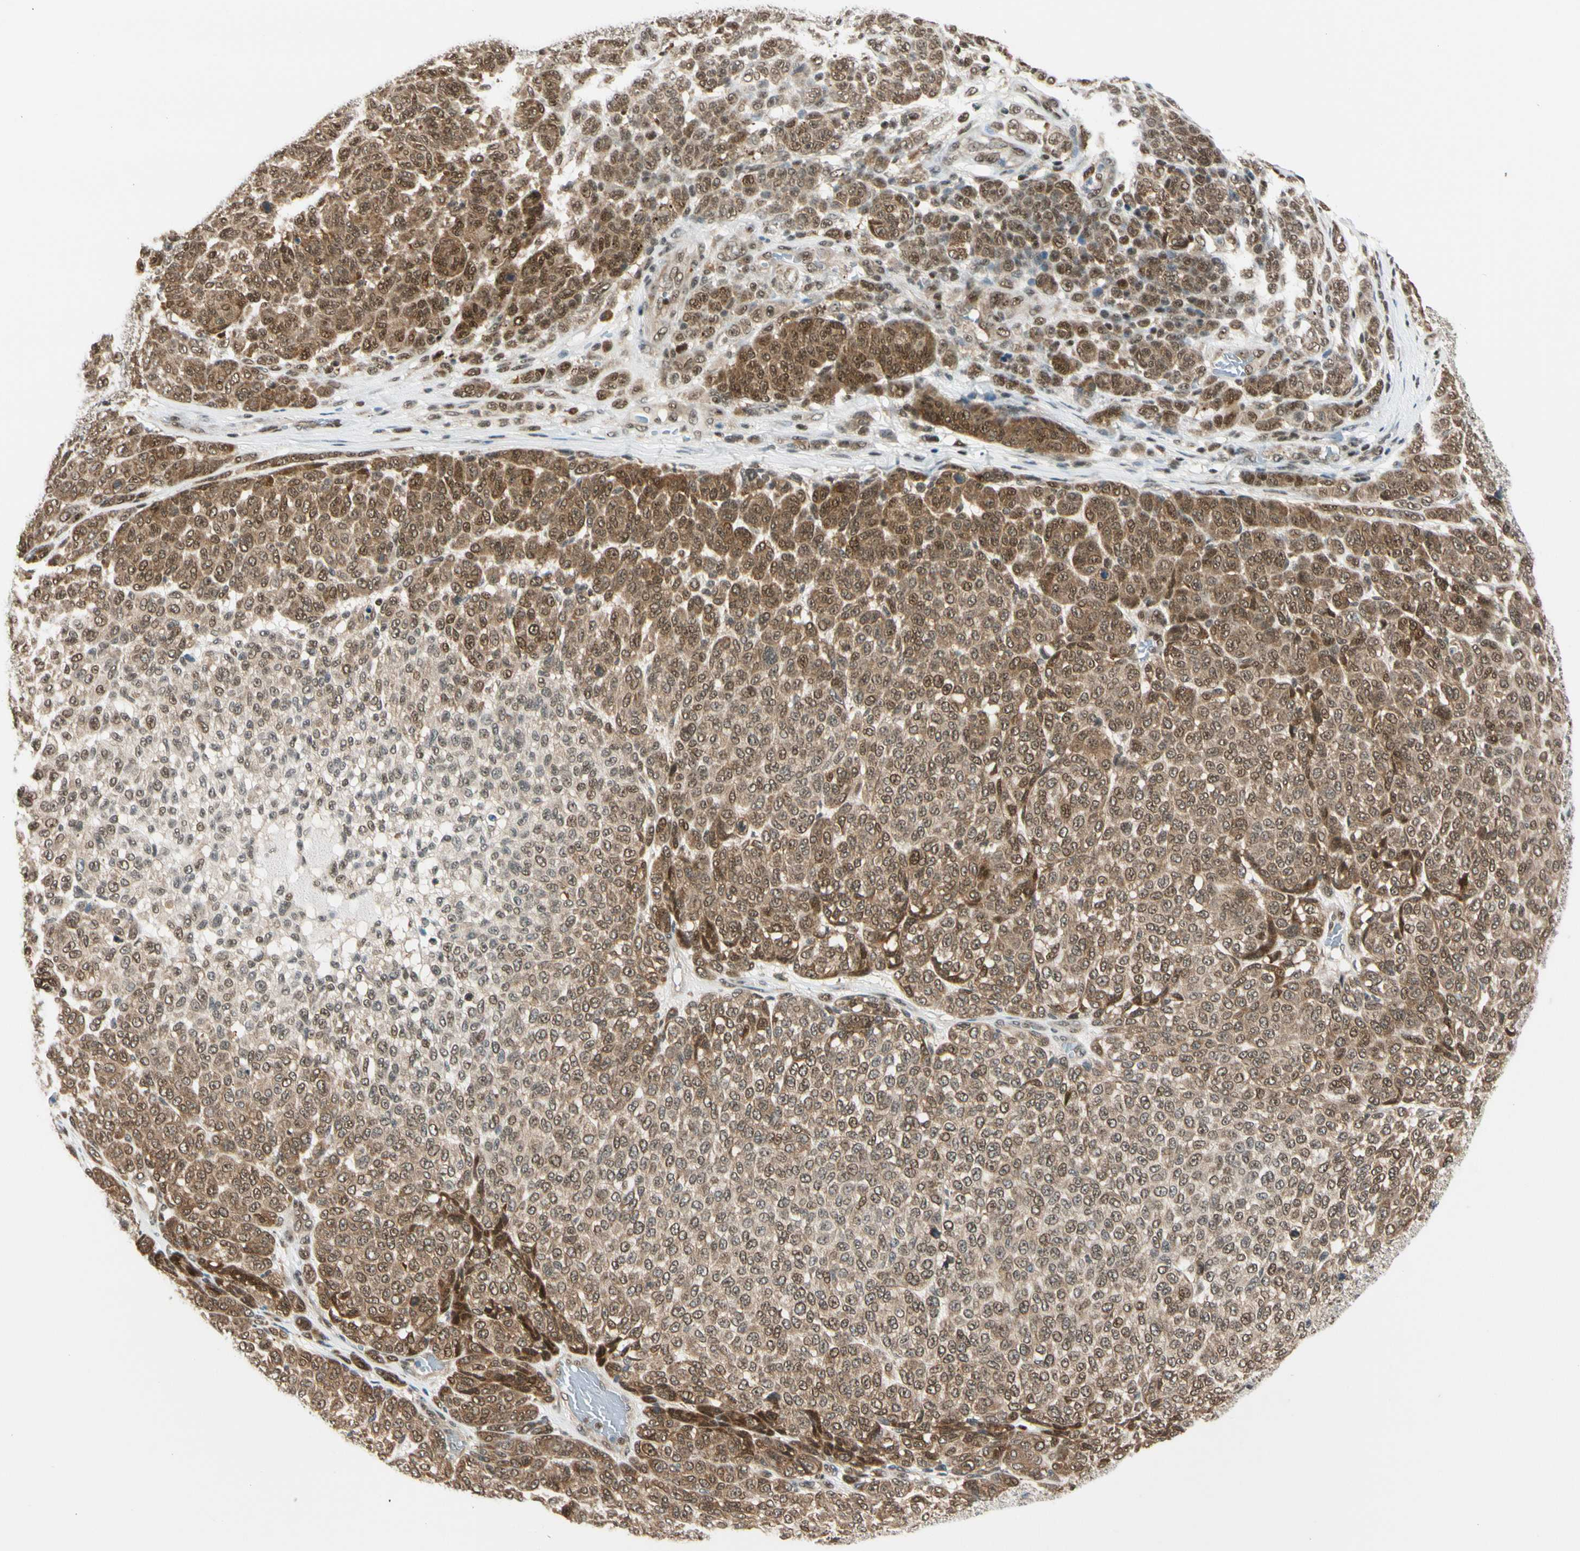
{"staining": {"intensity": "moderate", "quantity": ">75%", "location": "cytoplasmic/membranous,nuclear"}, "tissue": "melanoma", "cell_type": "Tumor cells", "image_type": "cancer", "snomed": [{"axis": "morphology", "description": "Malignant melanoma, NOS"}, {"axis": "topography", "description": "Skin"}], "caption": "Malignant melanoma was stained to show a protein in brown. There is medium levels of moderate cytoplasmic/membranous and nuclear expression in approximately >75% of tumor cells. Nuclei are stained in blue.", "gene": "DAXX", "patient": {"sex": "male", "age": 59}}